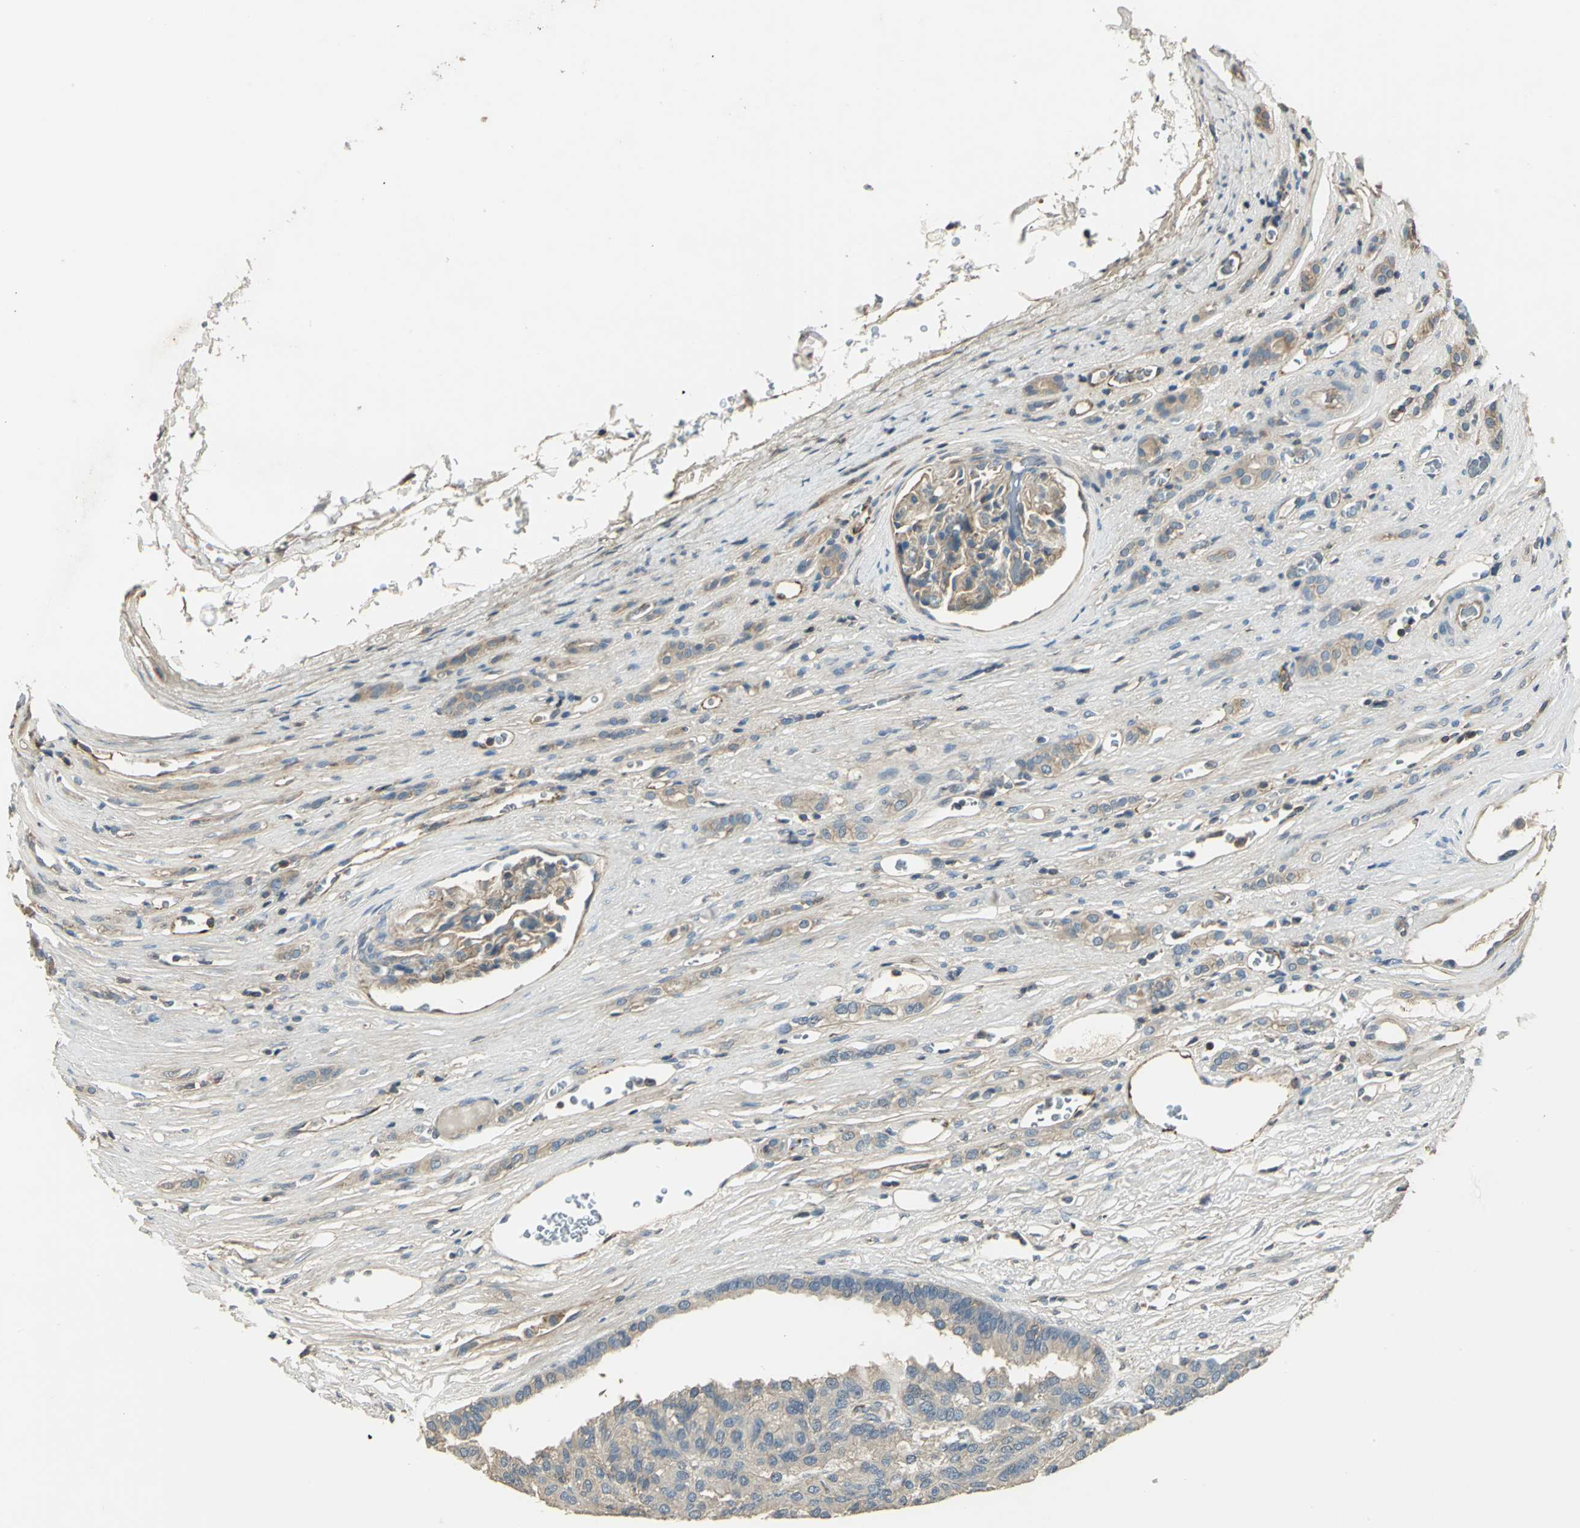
{"staining": {"intensity": "weak", "quantity": "25%-75%", "location": "cytoplasmic/membranous"}, "tissue": "renal cancer", "cell_type": "Tumor cells", "image_type": "cancer", "snomed": [{"axis": "morphology", "description": "Adenocarcinoma, NOS"}, {"axis": "topography", "description": "Kidney"}], "caption": "Tumor cells show weak cytoplasmic/membranous positivity in approximately 25%-75% of cells in renal cancer (adenocarcinoma).", "gene": "RAPGEF1", "patient": {"sex": "male", "age": 46}}